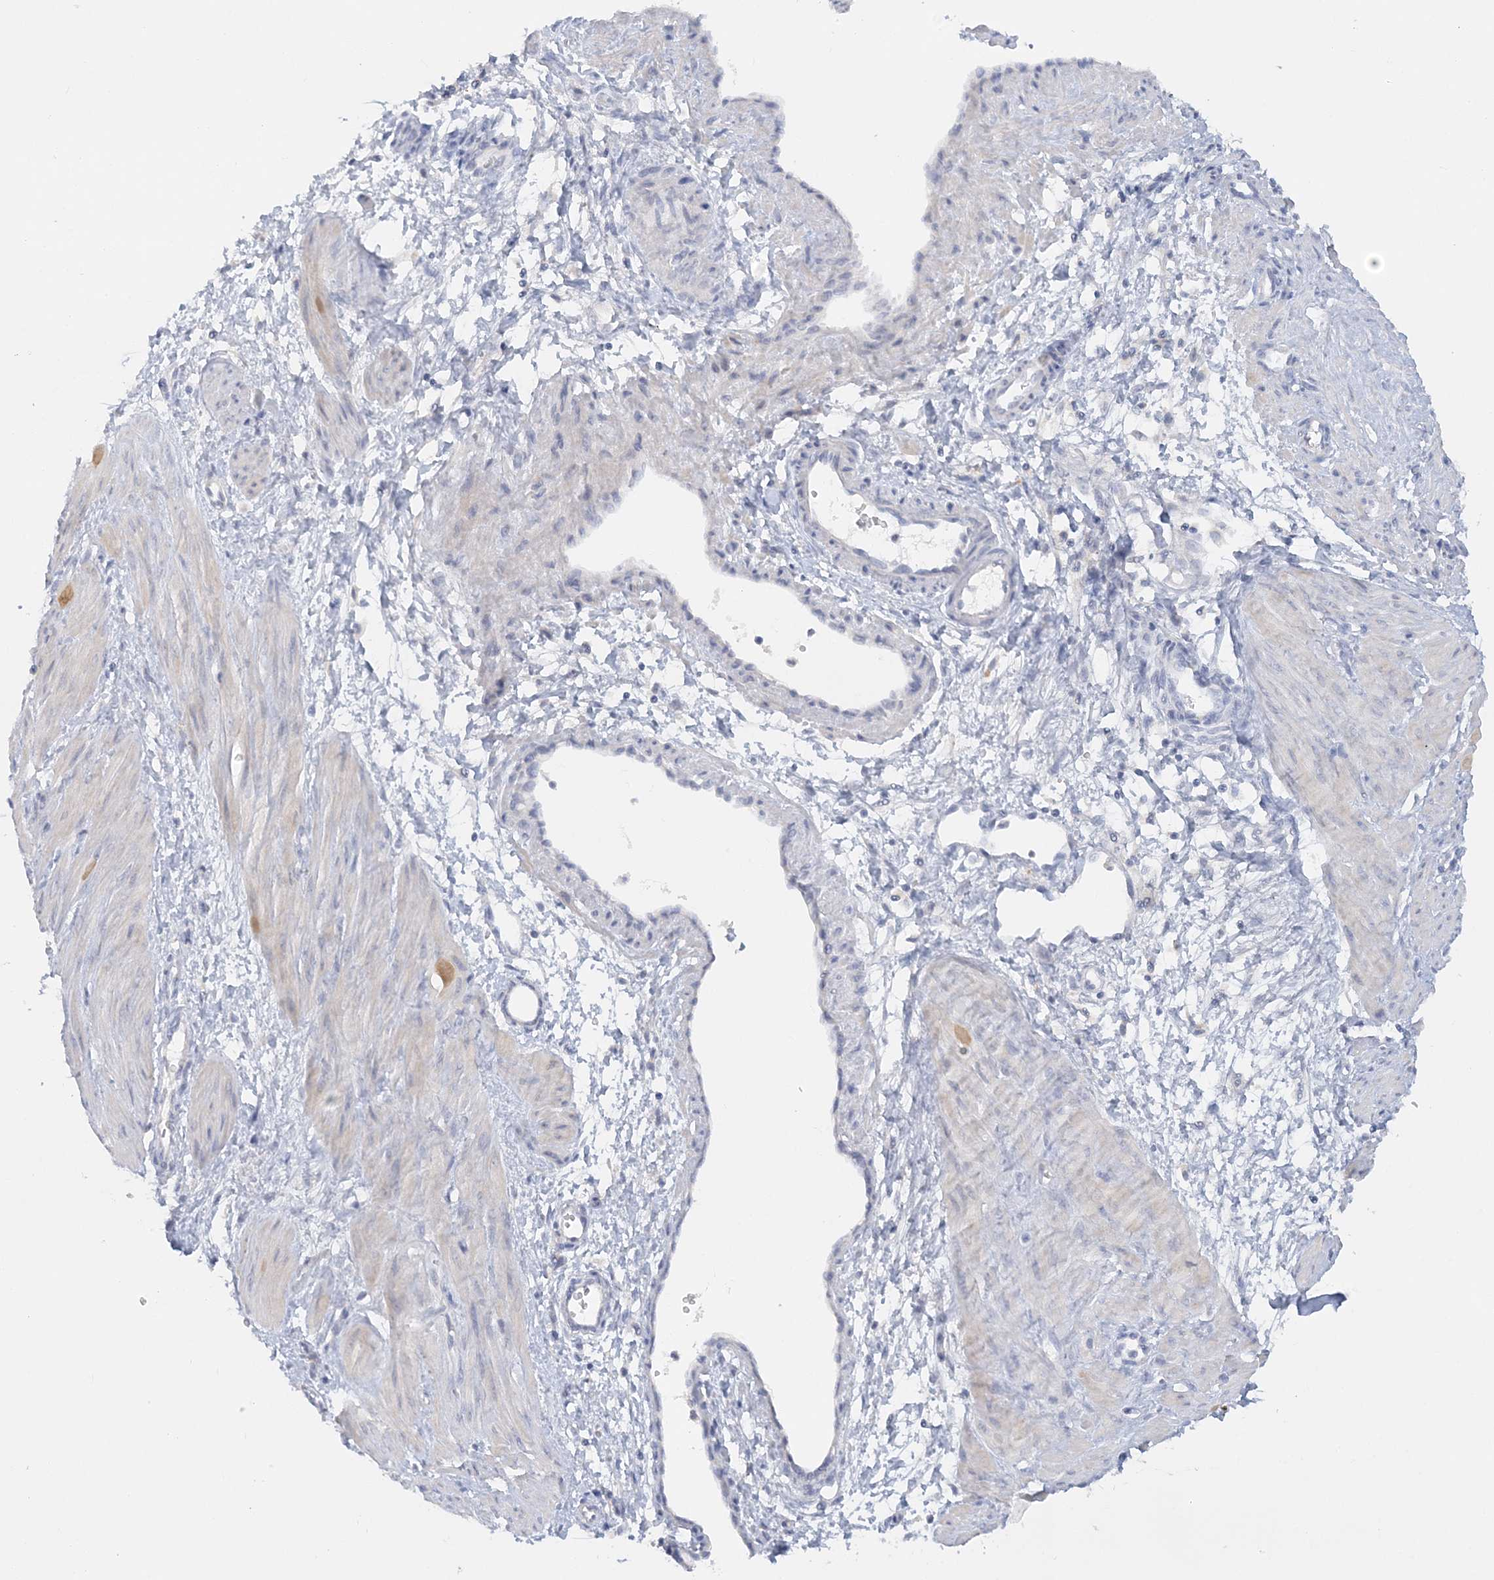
{"staining": {"intensity": "negative", "quantity": "none", "location": "none"}, "tissue": "smooth muscle", "cell_type": "Smooth muscle cells", "image_type": "normal", "snomed": [{"axis": "morphology", "description": "Normal tissue, NOS"}, {"axis": "topography", "description": "Endometrium"}], "caption": "DAB (3,3'-diaminobenzidine) immunohistochemical staining of normal human smooth muscle demonstrates no significant positivity in smooth muscle cells. Brightfield microscopy of IHC stained with DAB (brown) and hematoxylin (blue), captured at high magnification.", "gene": "ENSG00000288637", "patient": {"sex": "female", "age": 33}}